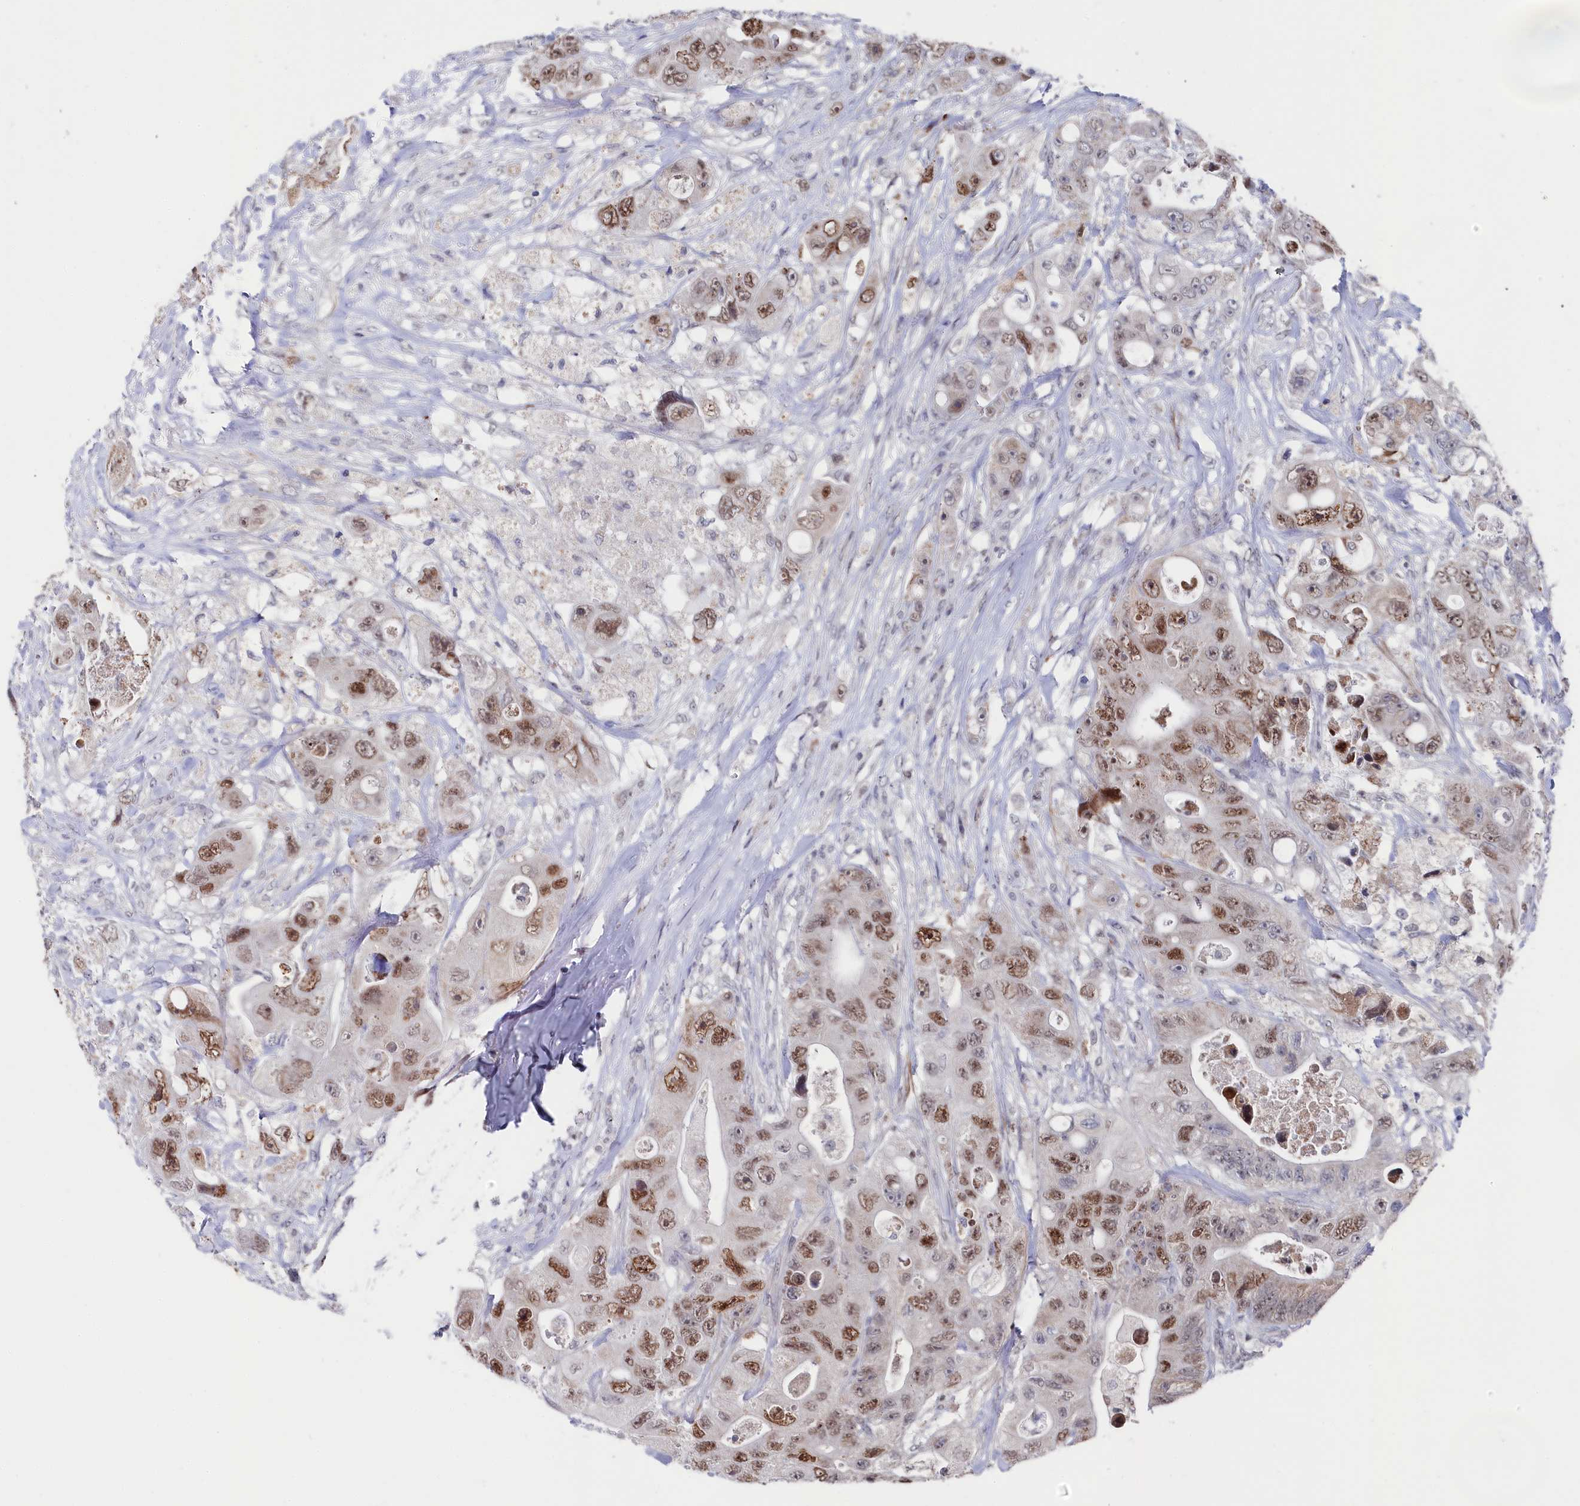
{"staining": {"intensity": "moderate", "quantity": ">75%", "location": "nuclear"}, "tissue": "colorectal cancer", "cell_type": "Tumor cells", "image_type": "cancer", "snomed": [{"axis": "morphology", "description": "Adenocarcinoma, NOS"}, {"axis": "topography", "description": "Colon"}], "caption": "Tumor cells demonstrate medium levels of moderate nuclear expression in approximately >75% of cells in human colorectal cancer (adenocarcinoma).", "gene": "TIGD4", "patient": {"sex": "female", "age": 46}}